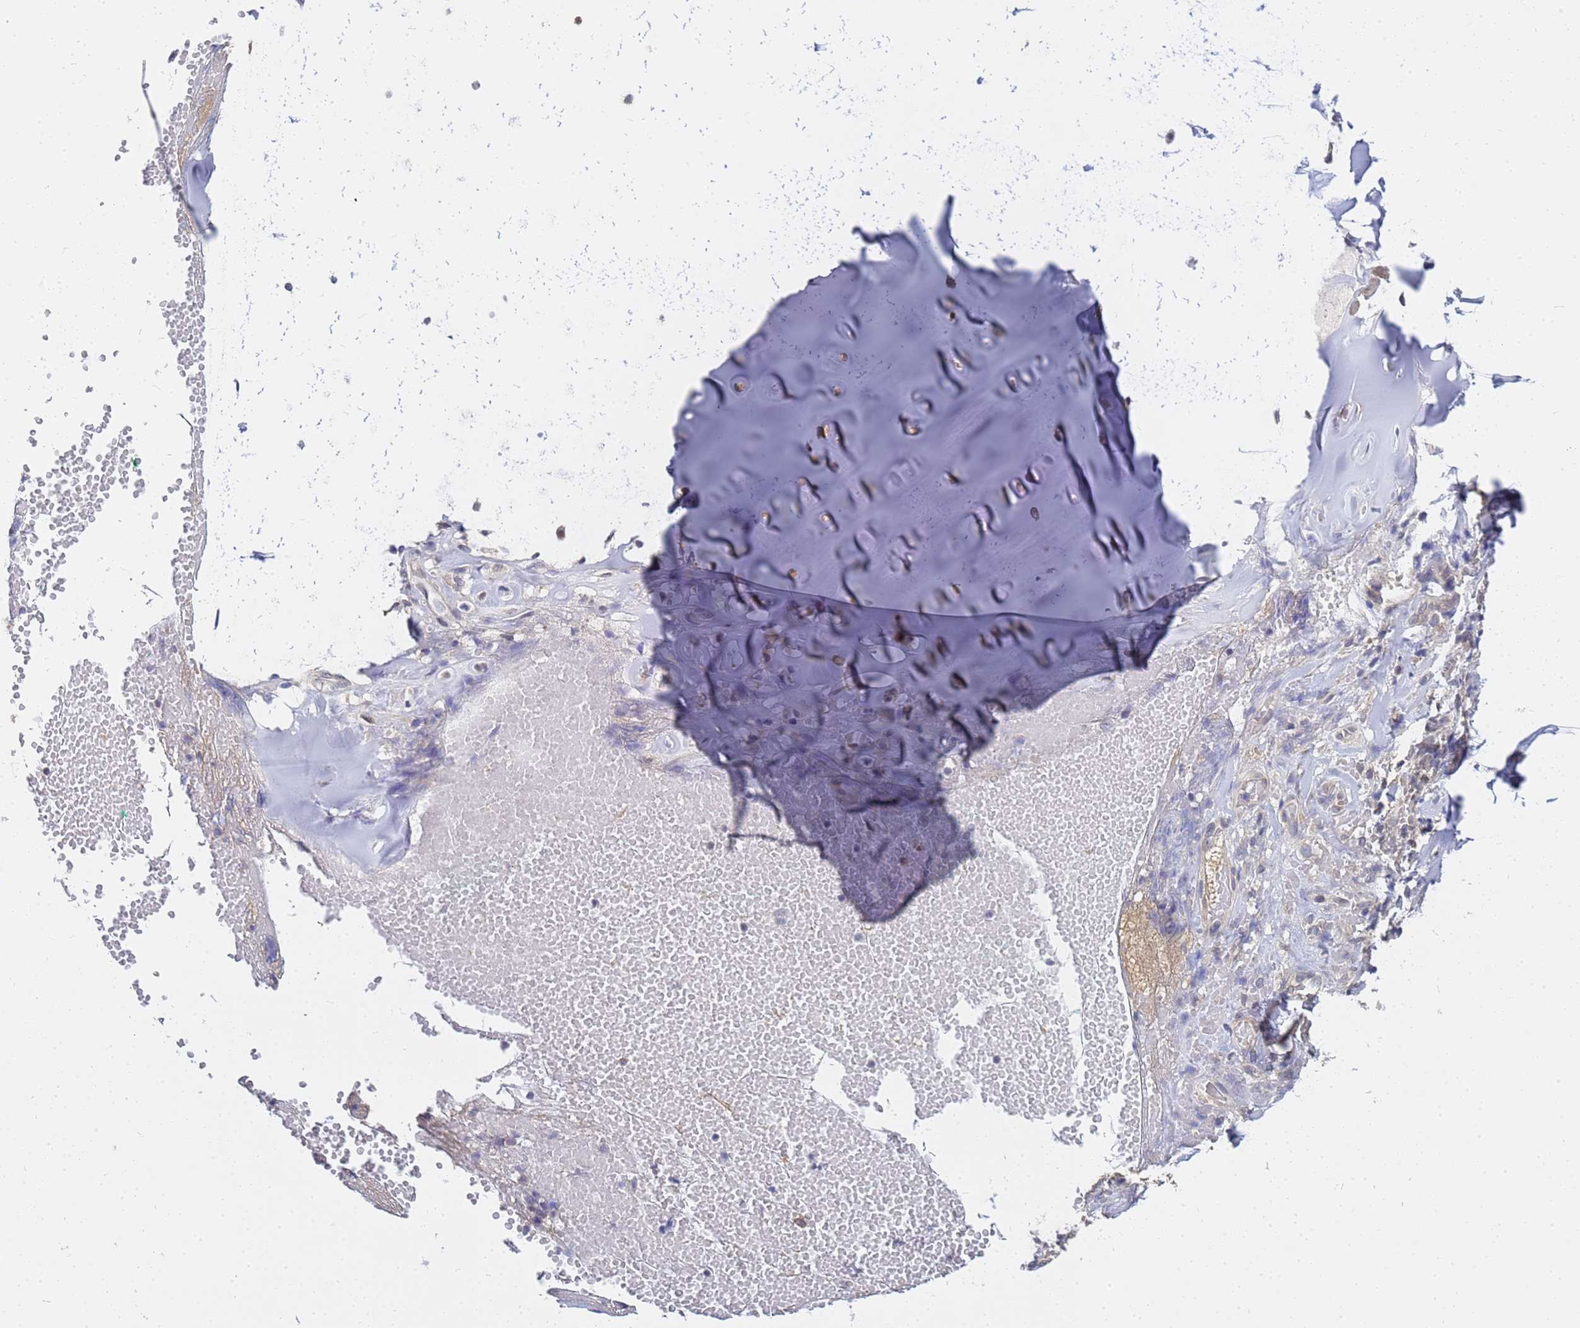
{"staining": {"intensity": "negative", "quantity": "none", "location": "none"}, "tissue": "adipose tissue", "cell_type": "Adipocytes", "image_type": "normal", "snomed": [{"axis": "morphology", "description": "Normal tissue, NOS"}, {"axis": "morphology", "description": "Basal cell carcinoma"}, {"axis": "topography", "description": "Cartilage tissue"}, {"axis": "topography", "description": "Nasopharynx"}, {"axis": "topography", "description": "Oral tissue"}], "caption": "High power microscopy histopathology image of an IHC photomicrograph of benign adipose tissue, revealing no significant positivity in adipocytes.", "gene": "FAM166B", "patient": {"sex": "female", "age": 77}}